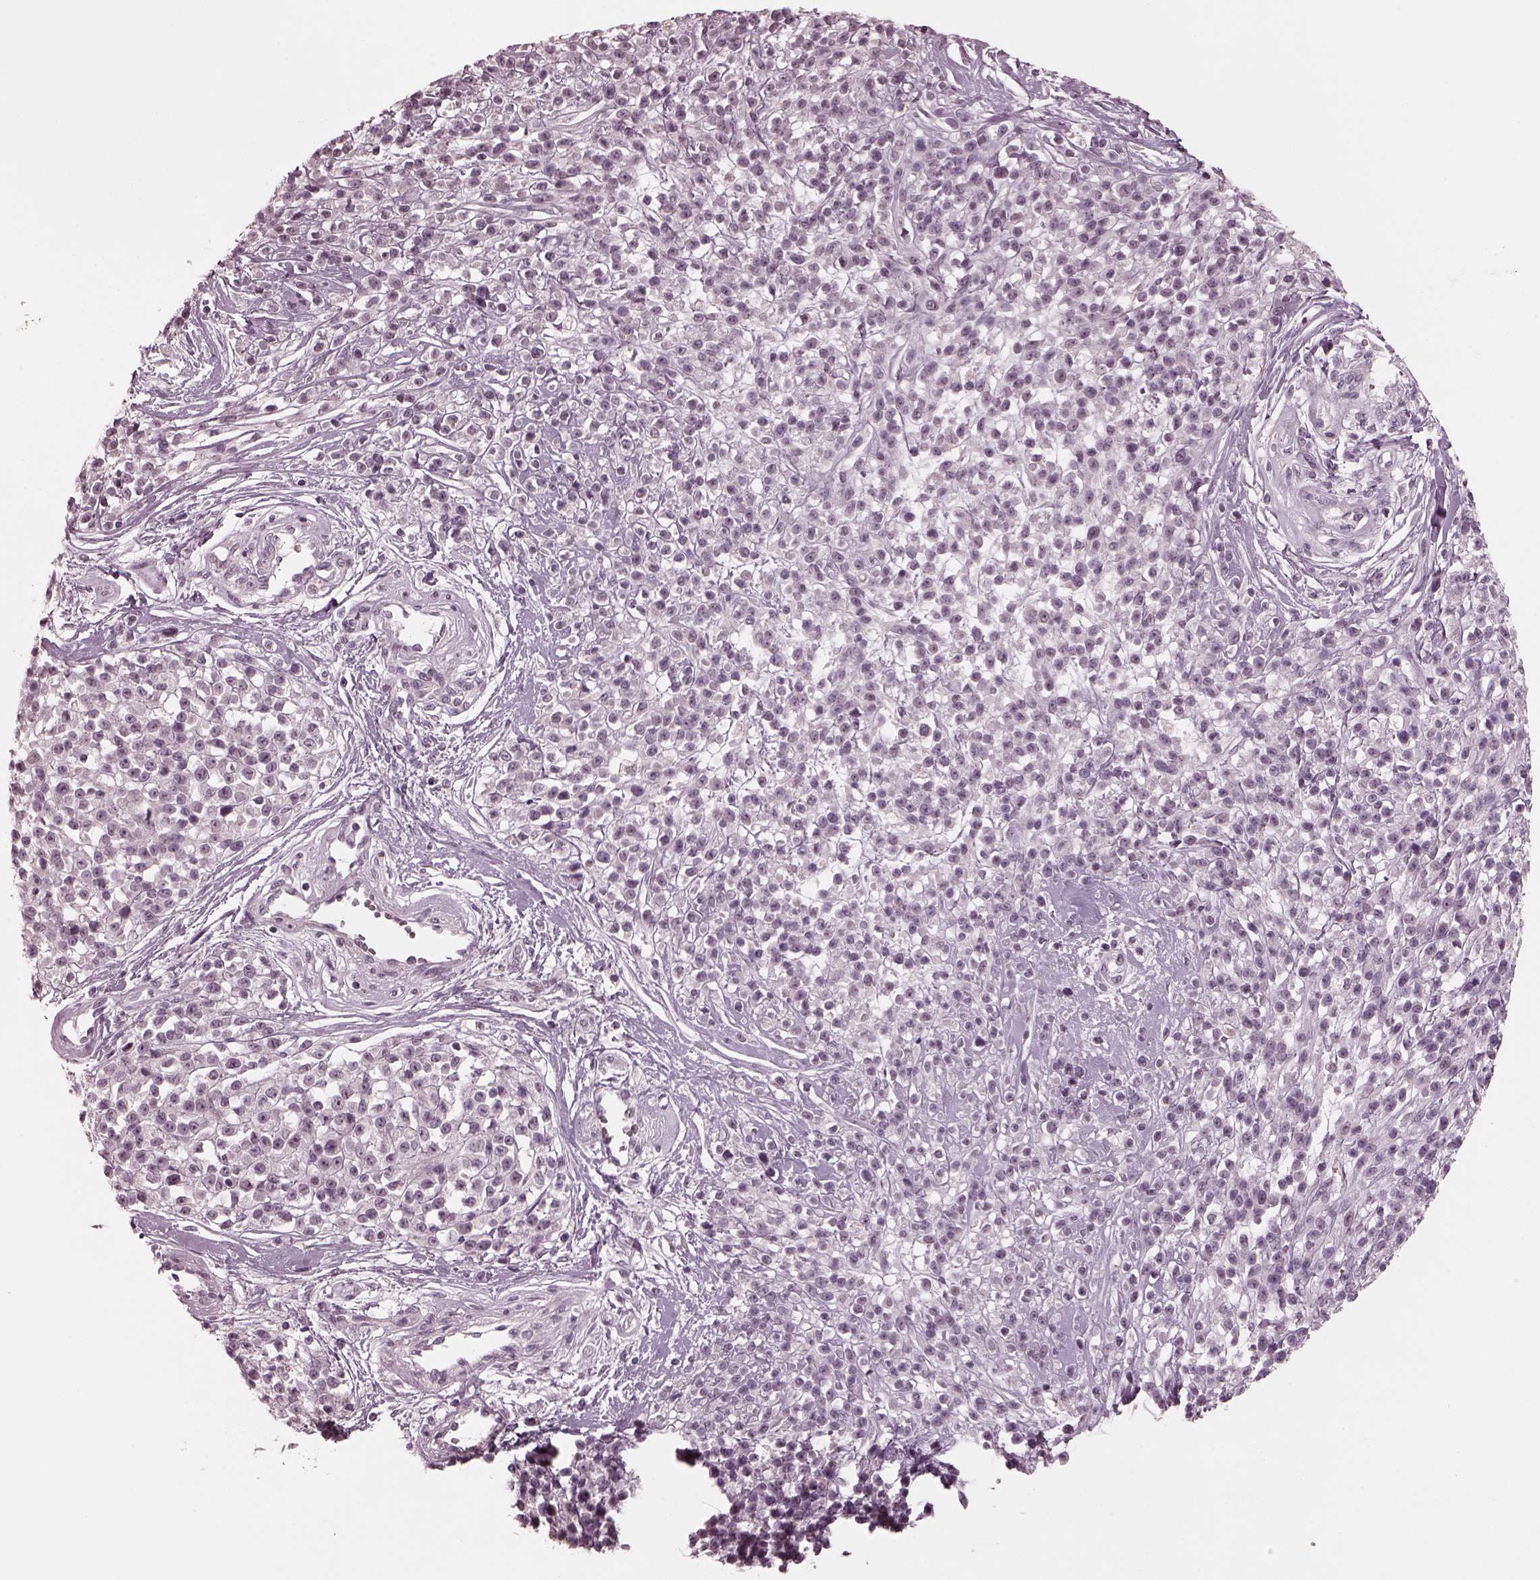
{"staining": {"intensity": "negative", "quantity": "none", "location": "none"}, "tissue": "melanoma", "cell_type": "Tumor cells", "image_type": "cancer", "snomed": [{"axis": "morphology", "description": "Malignant melanoma, NOS"}, {"axis": "topography", "description": "Skin"}, {"axis": "topography", "description": "Skin of trunk"}], "caption": "Immunohistochemistry of human malignant melanoma demonstrates no expression in tumor cells.", "gene": "RCVRN", "patient": {"sex": "male", "age": 74}}